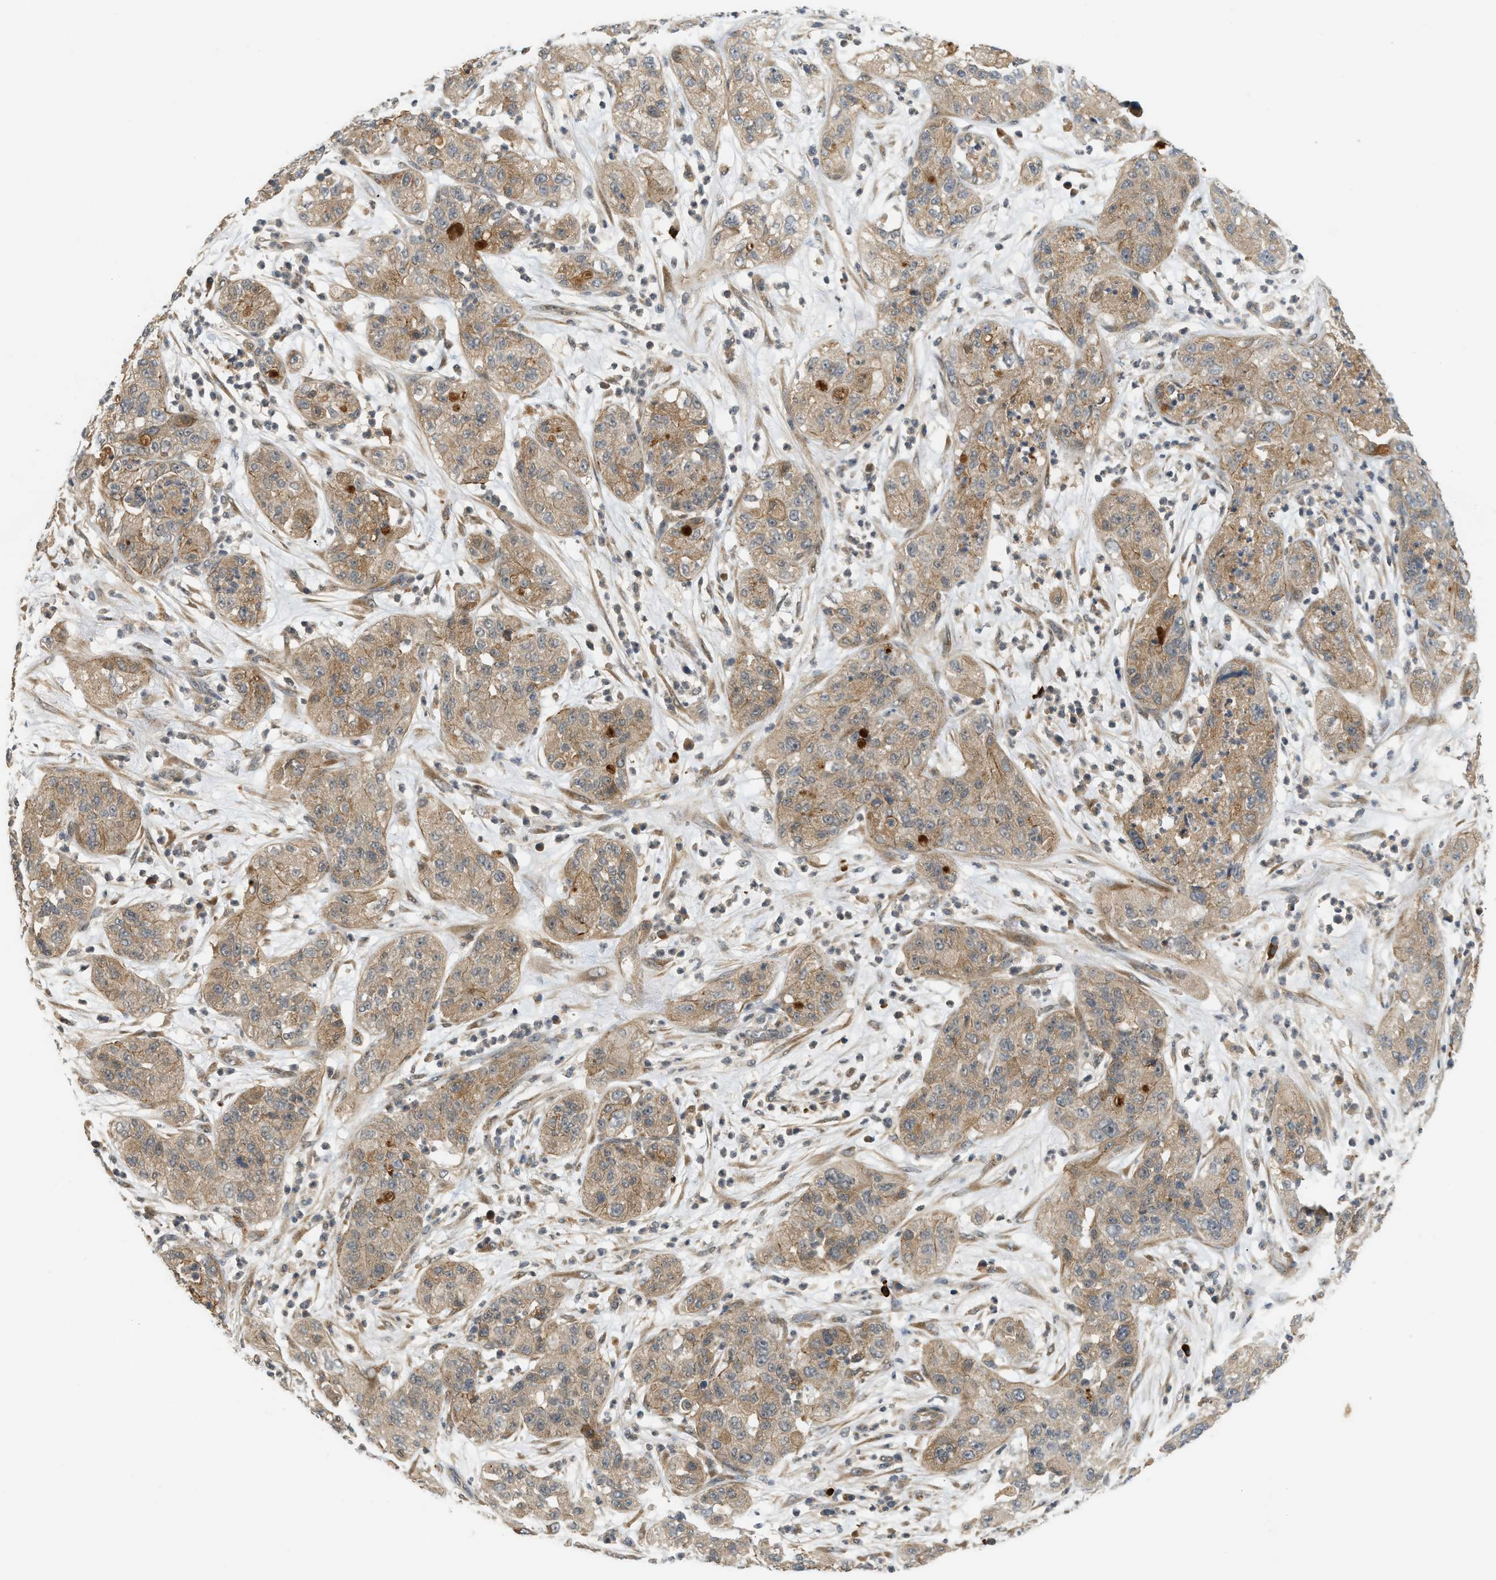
{"staining": {"intensity": "moderate", "quantity": ">75%", "location": "cytoplasmic/membranous"}, "tissue": "pancreatic cancer", "cell_type": "Tumor cells", "image_type": "cancer", "snomed": [{"axis": "morphology", "description": "Adenocarcinoma, NOS"}, {"axis": "topography", "description": "Pancreas"}], "caption": "A histopathology image of pancreatic cancer (adenocarcinoma) stained for a protein reveals moderate cytoplasmic/membranous brown staining in tumor cells.", "gene": "ADCY8", "patient": {"sex": "female", "age": 78}}